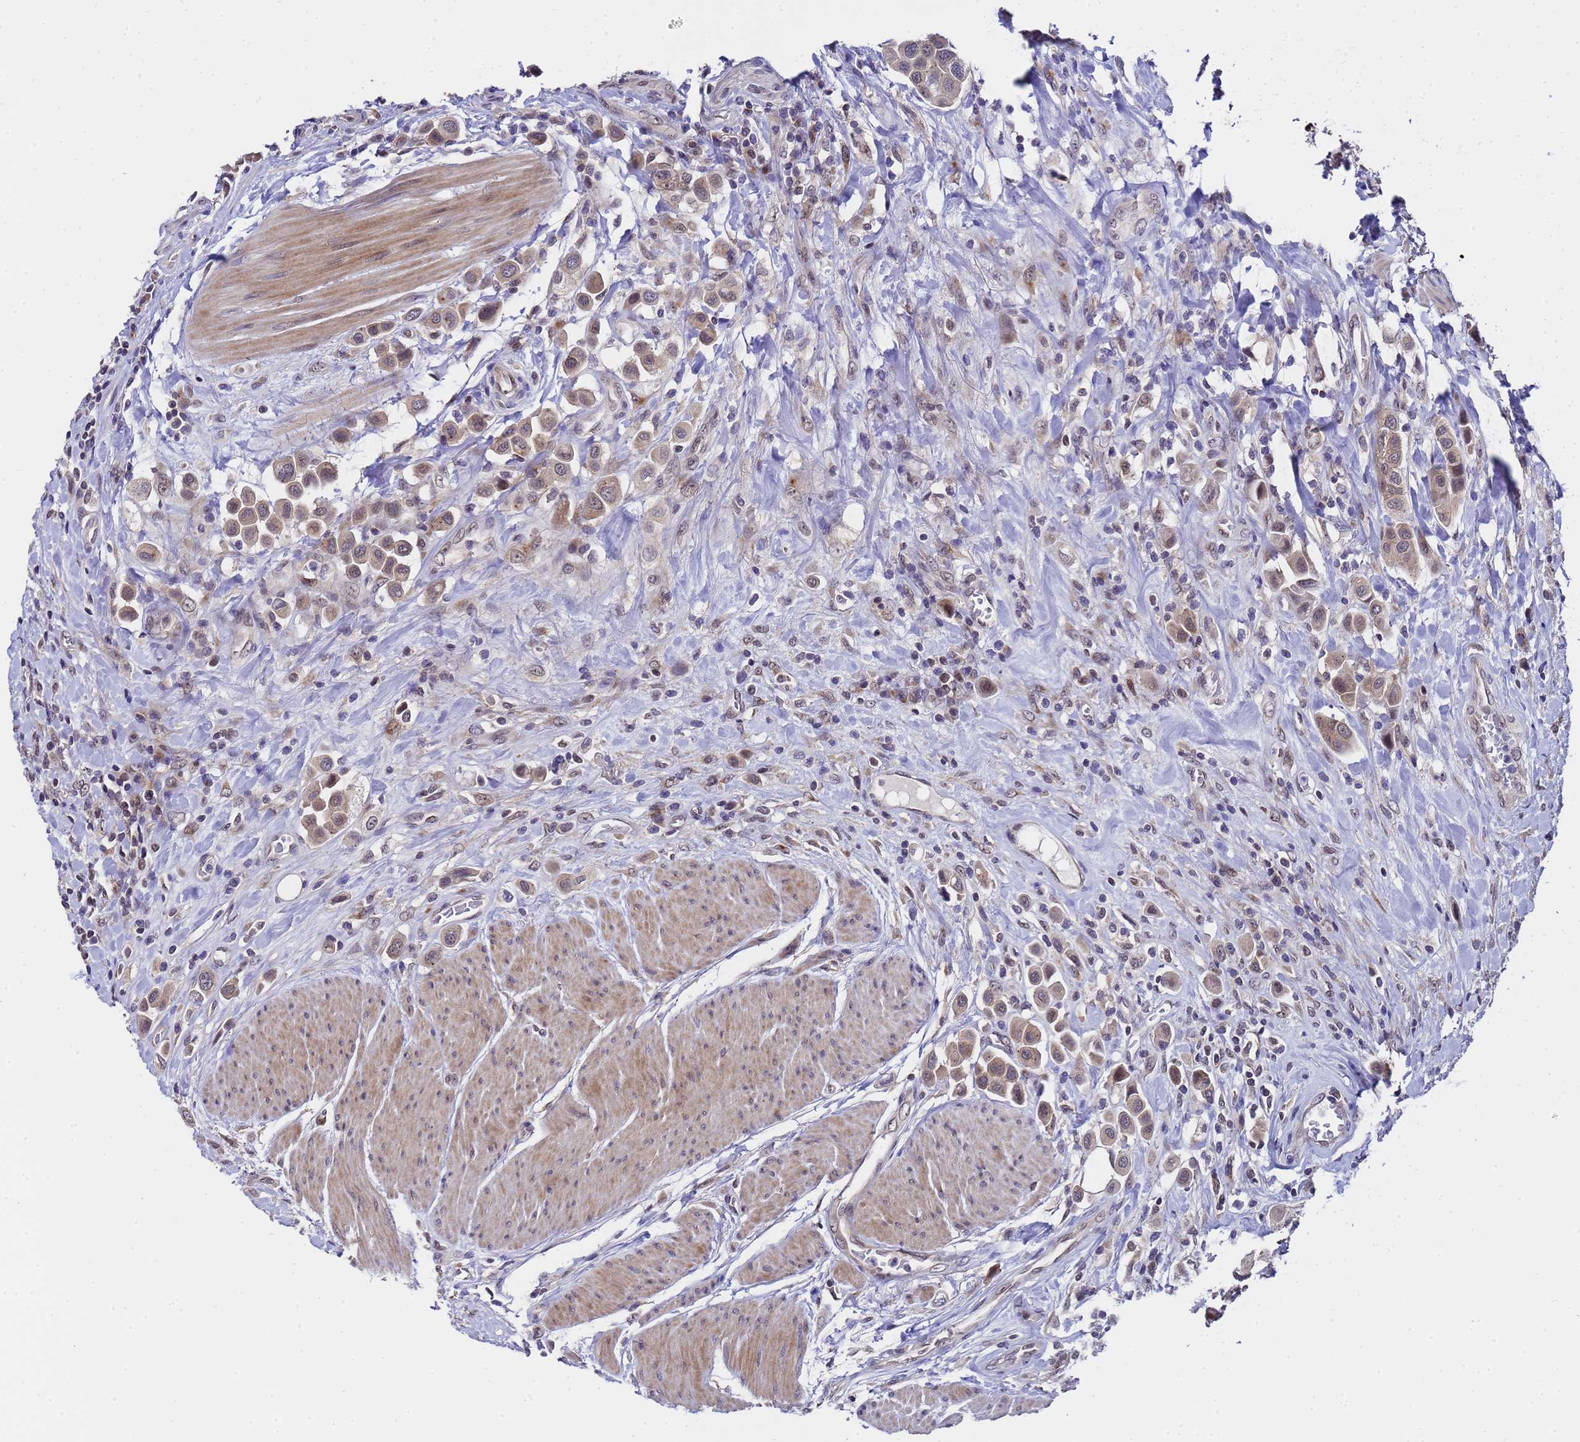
{"staining": {"intensity": "weak", "quantity": "25%-75%", "location": "cytoplasmic/membranous,nuclear"}, "tissue": "urothelial cancer", "cell_type": "Tumor cells", "image_type": "cancer", "snomed": [{"axis": "morphology", "description": "Urothelial carcinoma, High grade"}, {"axis": "topography", "description": "Urinary bladder"}], "caption": "A photomicrograph of human urothelial carcinoma (high-grade) stained for a protein demonstrates weak cytoplasmic/membranous and nuclear brown staining in tumor cells.", "gene": "ANAPC13", "patient": {"sex": "male", "age": 50}}